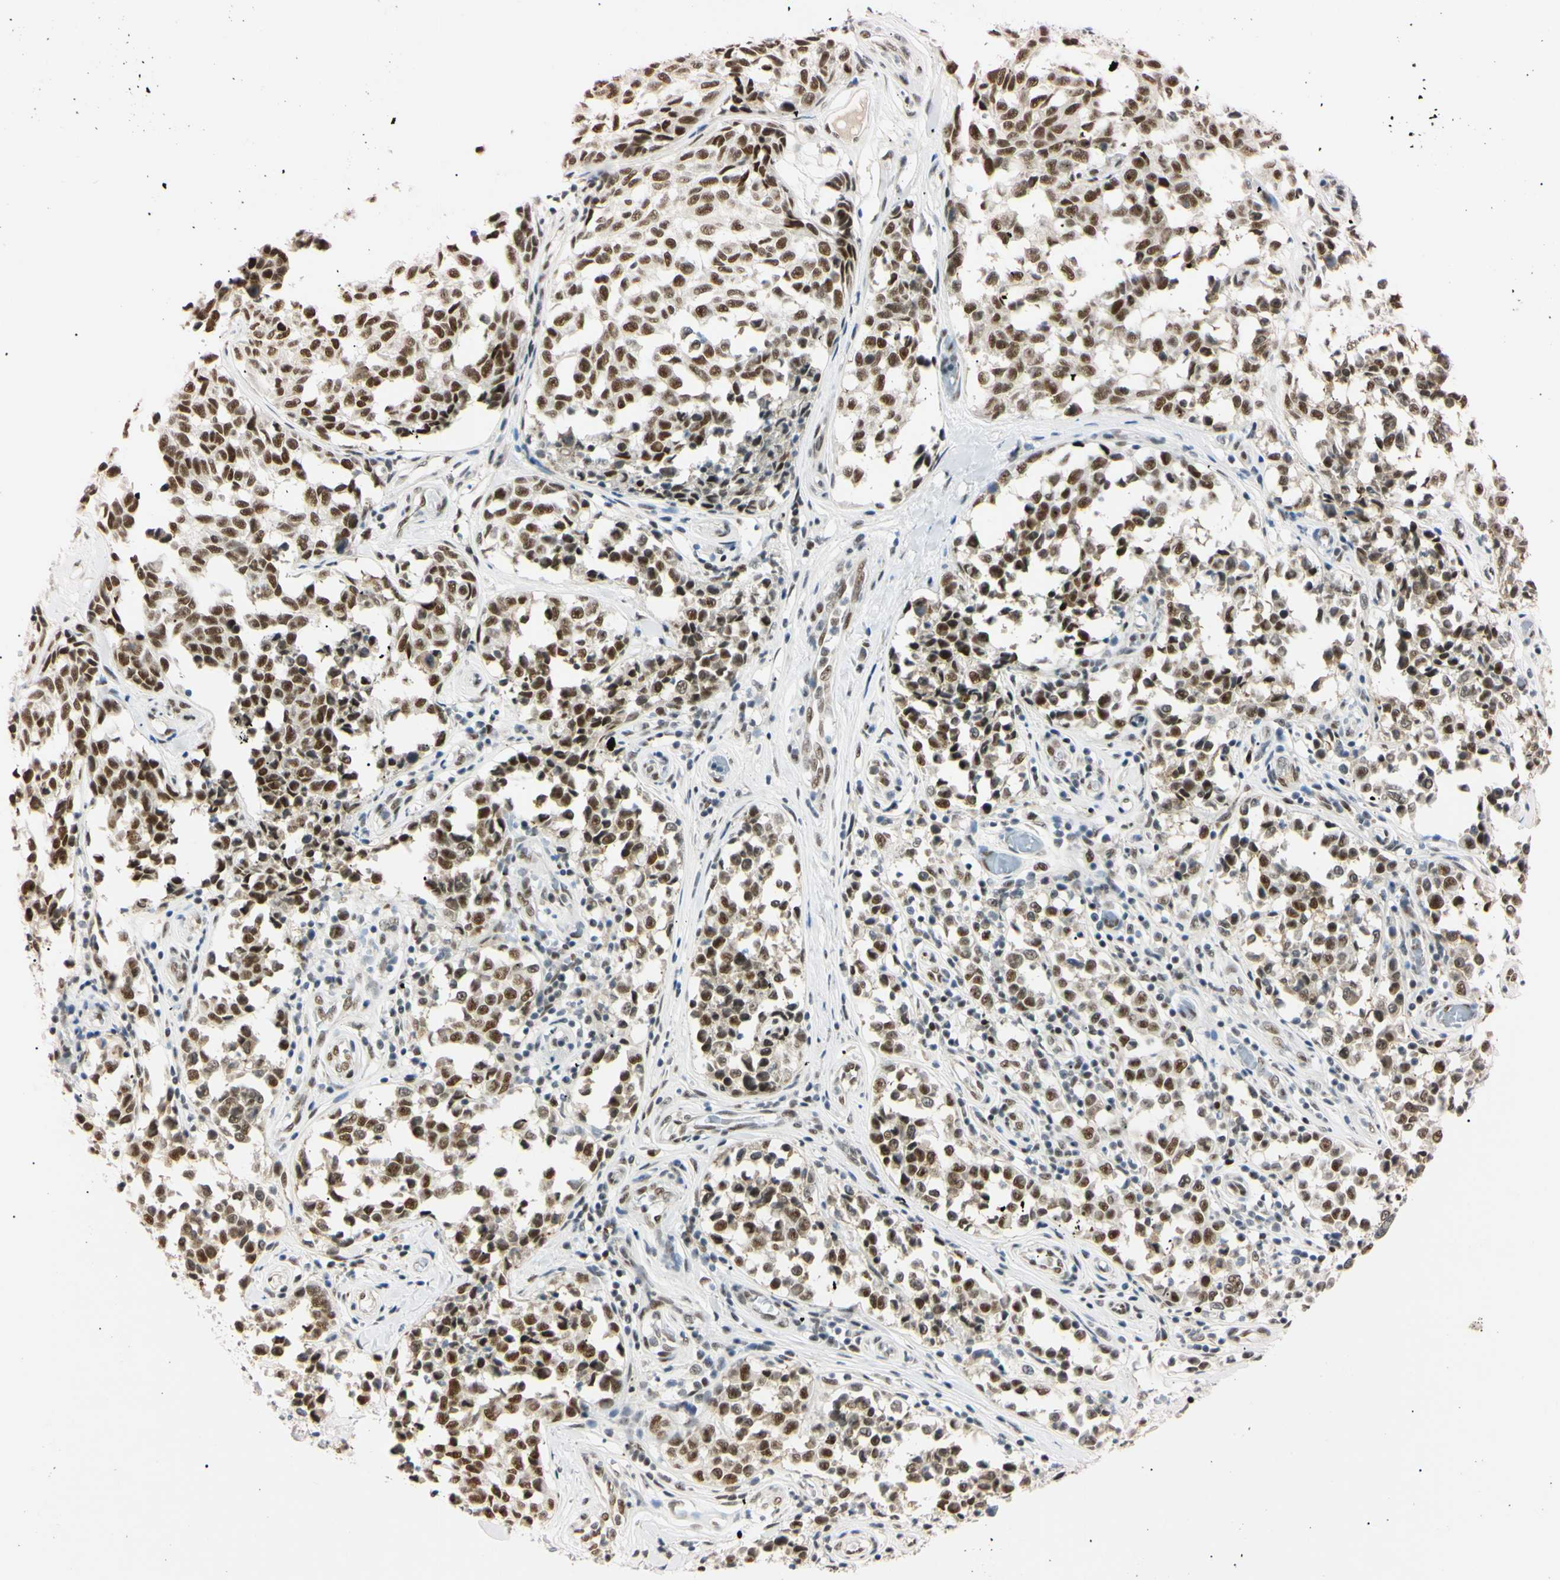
{"staining": {"intensity": "strong", "quantity": ">75%", "location": "nuclear"}, "tissue": "melanoma", "cell_type": "Tumor cells", "image_type": "cancer", "snomed": [{"axis": "morphology", "description": "Malignant melanoma, NOS"}, {"axis": "topography", "description": "Skin"}], "caption": "This is an image of immunohistochemistry (IHC) staining of melanoma, which shows strong positivity in the nuclear of tumor cells.", "gene": "ZNF134", "patient": {"sex": "female", "age": 64}}